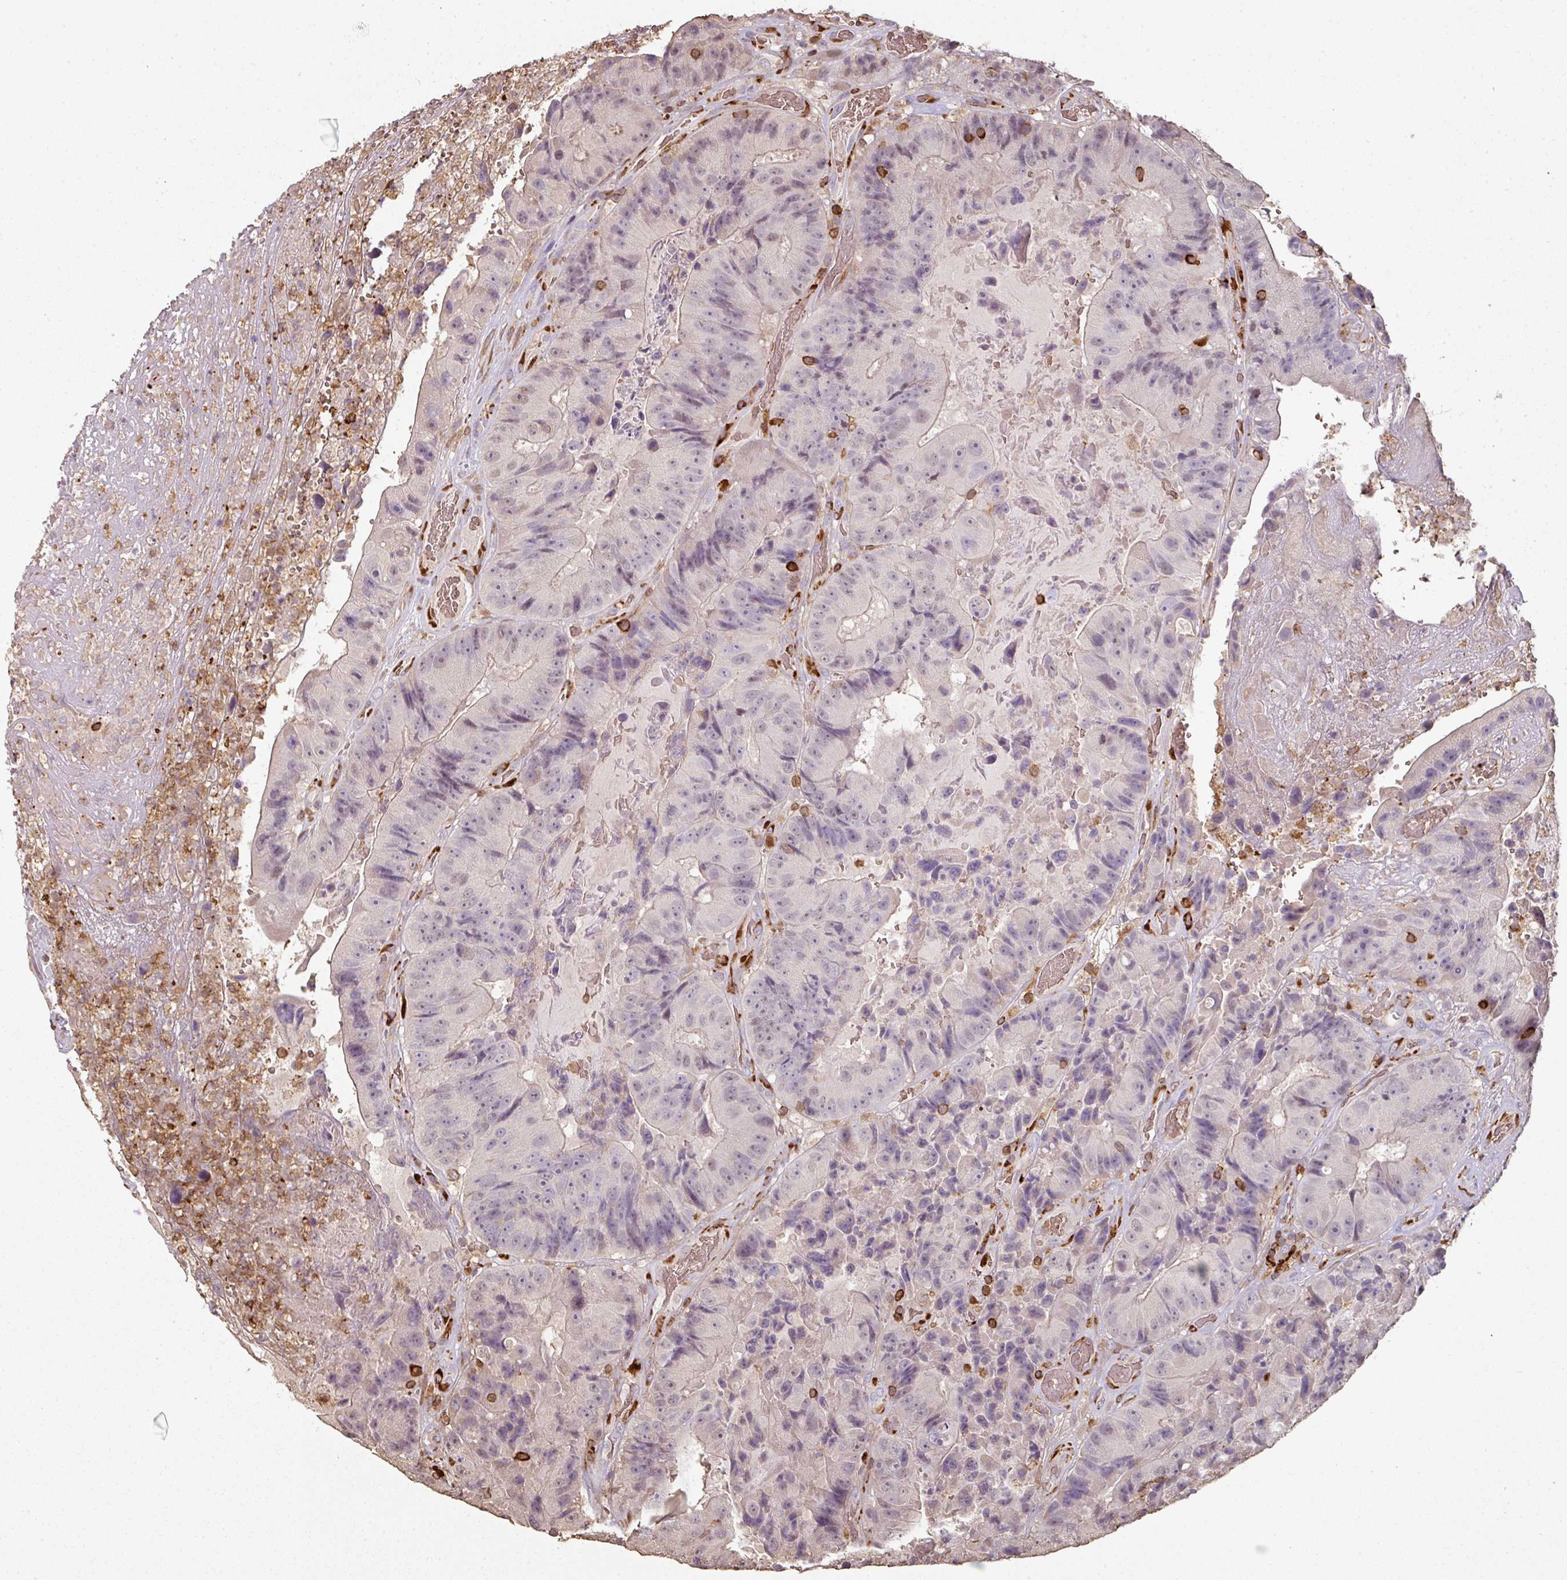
{"staining": {"intensity": "negative", "quantity": "none", "location": "none"}, "tissue": "colorectal cancer", "cell_type": "Tumor cells", "image_type": "cancer", "snomed": [{"axis": "morphology", "description": "Adenocarcinoma, NOS"}, {"axis": "topography", "description": "Colon"}], "caption": "Tumor cells are negative for brown protein staining in adenocarcinoma (colorectal).", "gene": "OLFML2B", "patient": {"sex": "female", "age": 86}}